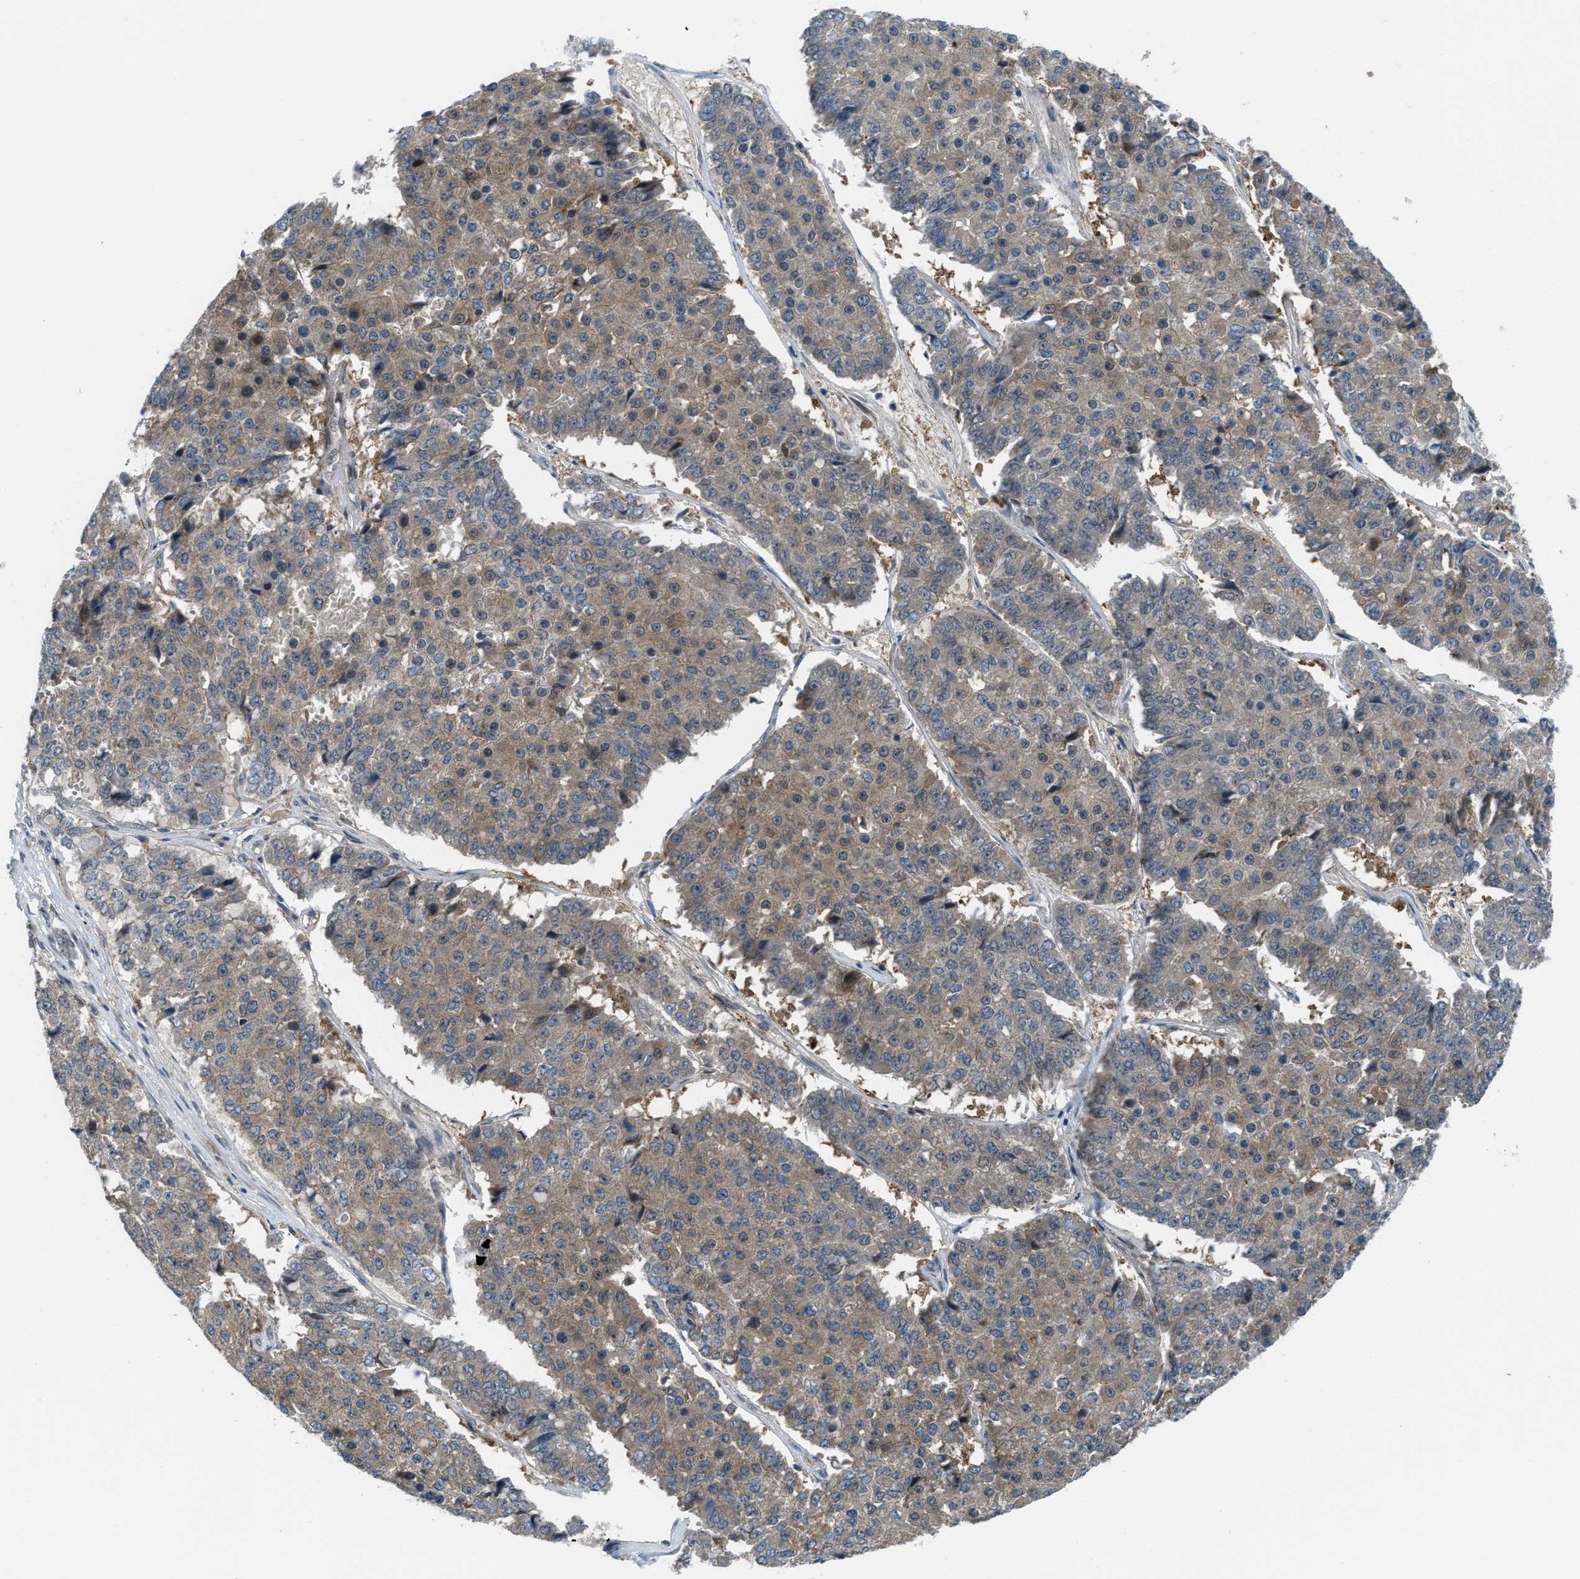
{"staining": {"intensity": "moderate", "quantity": ">75%", "location": "cytoplasmic/membranous"}, "tissue": "pancreatic cancer", "cell_type": "Tumor cells", "image_type": "cancer", "snomed": [{"axis": "morphology", "description": "Adenocarcinoma, NOS"}, {"axis": "topography", "description": "Pancreas"}], "caption": "Pancreatic cancer stained with immunohistochemistry demonstrates moderate cytoplasmic/membranous staining in approximately >75% of tumor cells. Ihc stains the protein of interest in brown and the nuclei are stained blue.", "gene": "BAZ2B", "patient": {"sex": "male", "age": 50}}